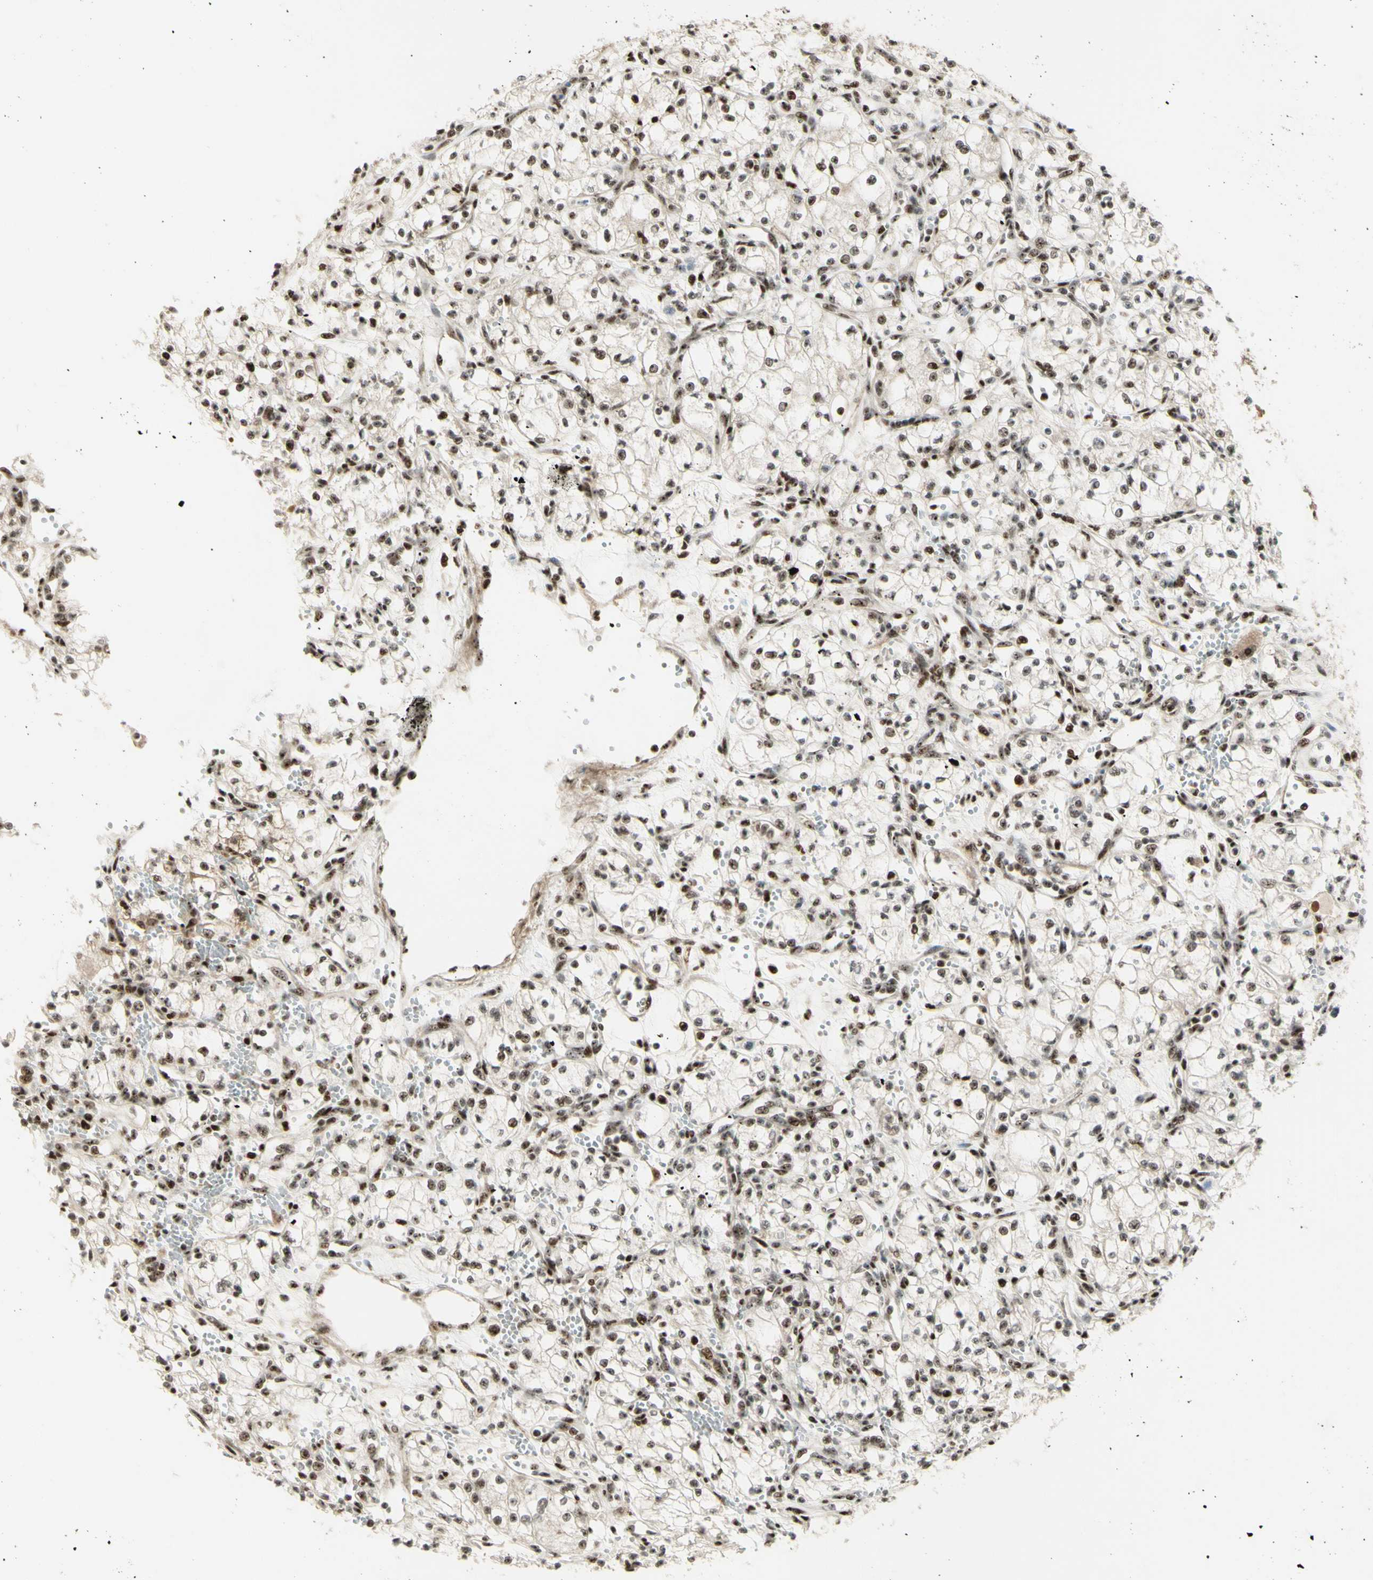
{"staining": {"intensity": "strong", "quantity": ">75%", "location": "nuclear"}, "tissue": "renal cancer", "cell_type": "Tumor cells", "image_type": "cancer", "snomed": [{"axis": "morphology", "description": "Normal tissue, NOS"}, {"axis": "morphology", "description": "Adenocarcinoma, NOS"}, {"axis": "topography", "description": "Kidney"}], "caption": "Immunohistochemical staining of renal cancer shows strong nuclear protein staining in approximately >75% of tumor cells.", "gene": "DHX9", "patient": {"sex": "male", "age": 59}}